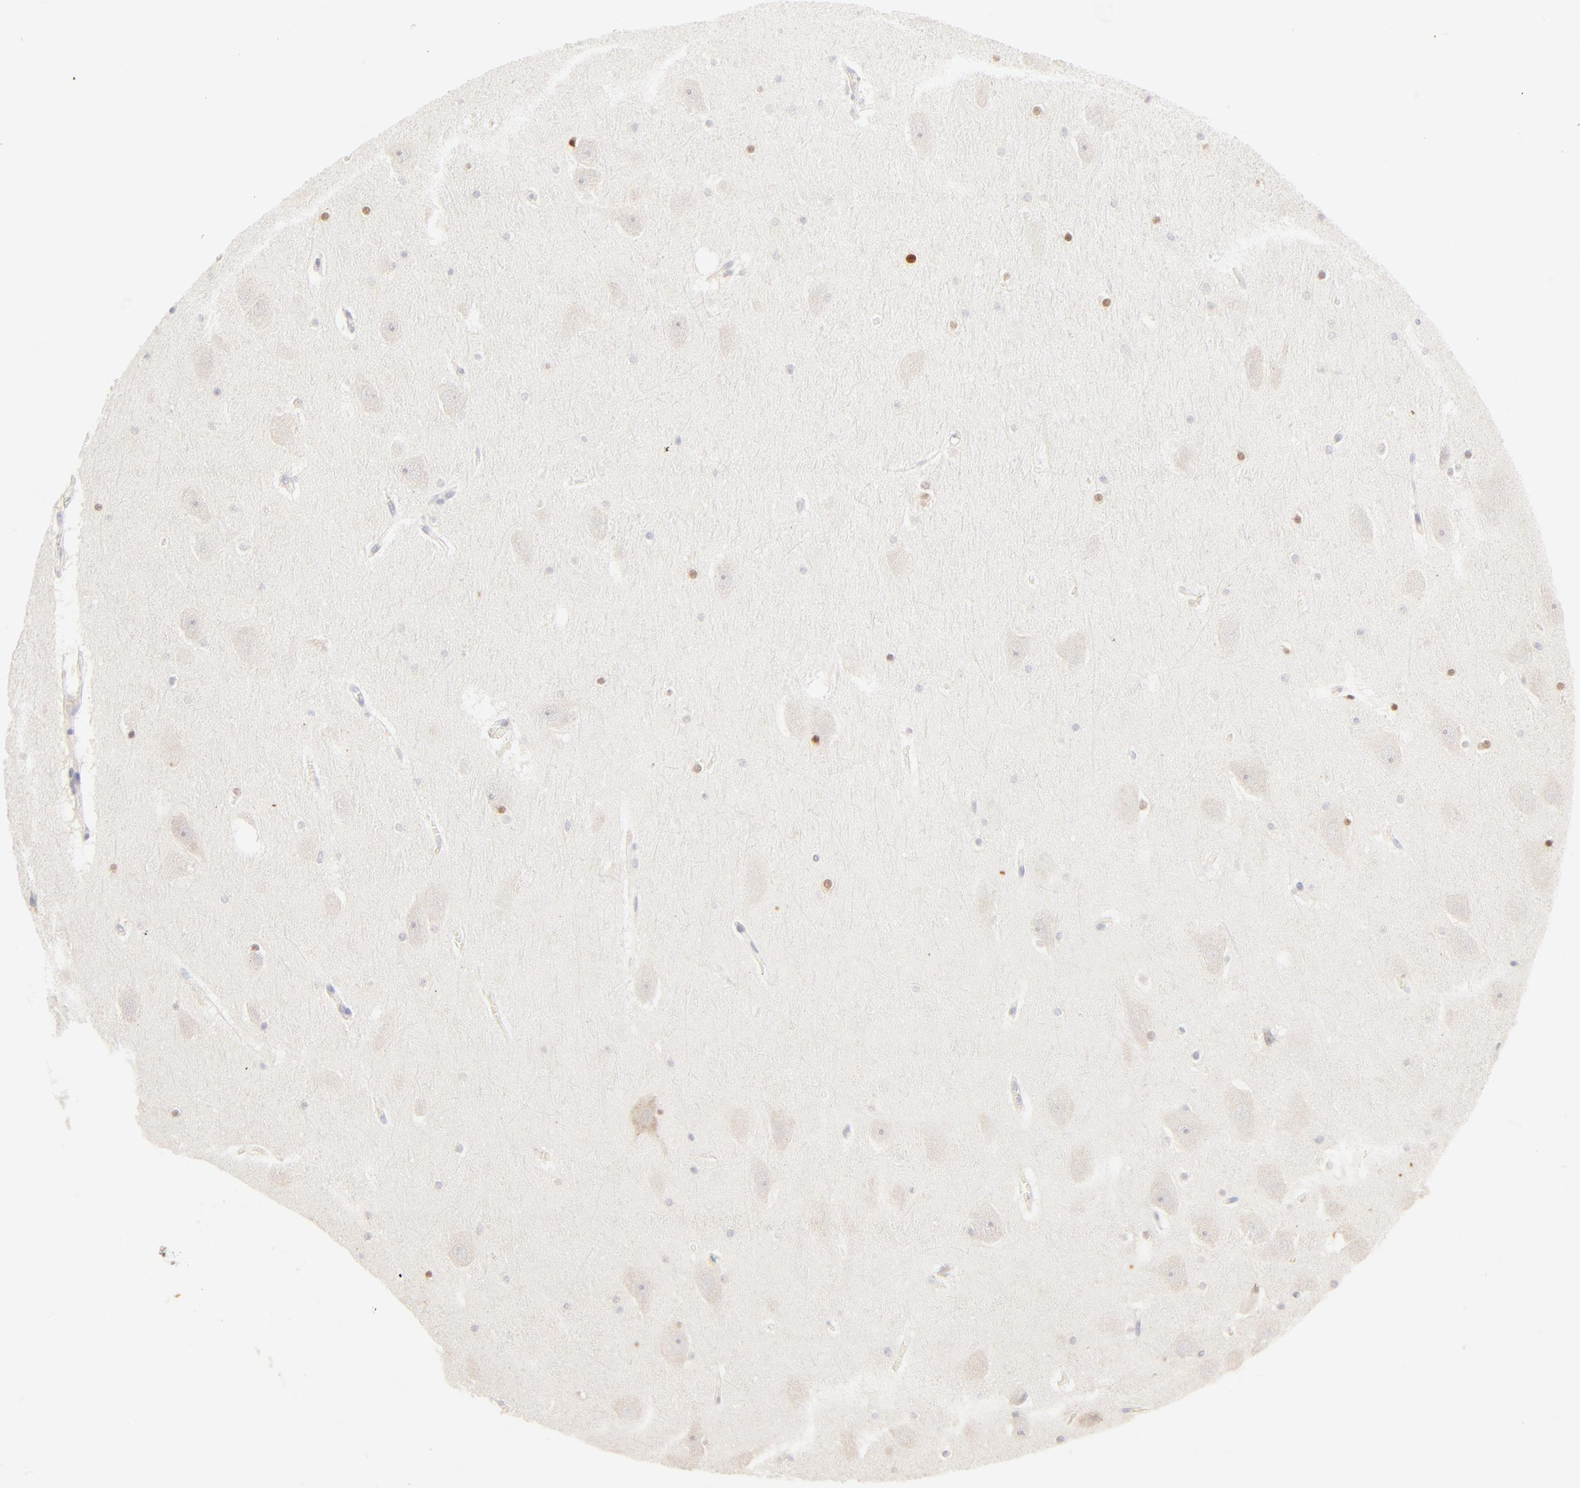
{"staining": {"intensity": "moderate", "quantity": "25%-75%", "location": "cytoplasmic/membranous,nuclear"}, "tissue": "hippocampus", "cell_type": "Glial cells", "image_type": "normal", "snomed": [{"axis": "morphology", "description": "Normal tissue, NOS"}, {"axis": "topography", "description": "Hippocampus"}], "caption": "DAB (3,3'-diaminobenzidine) immunohistochemical staining of unremarkable human hippocampus reveals moderate cytoplasmic/membranous,nuclear protein positivity in about 25%-75% of glial cells.", "gene": "NKX2", "patient": {"sex": "male", "age": 45}}